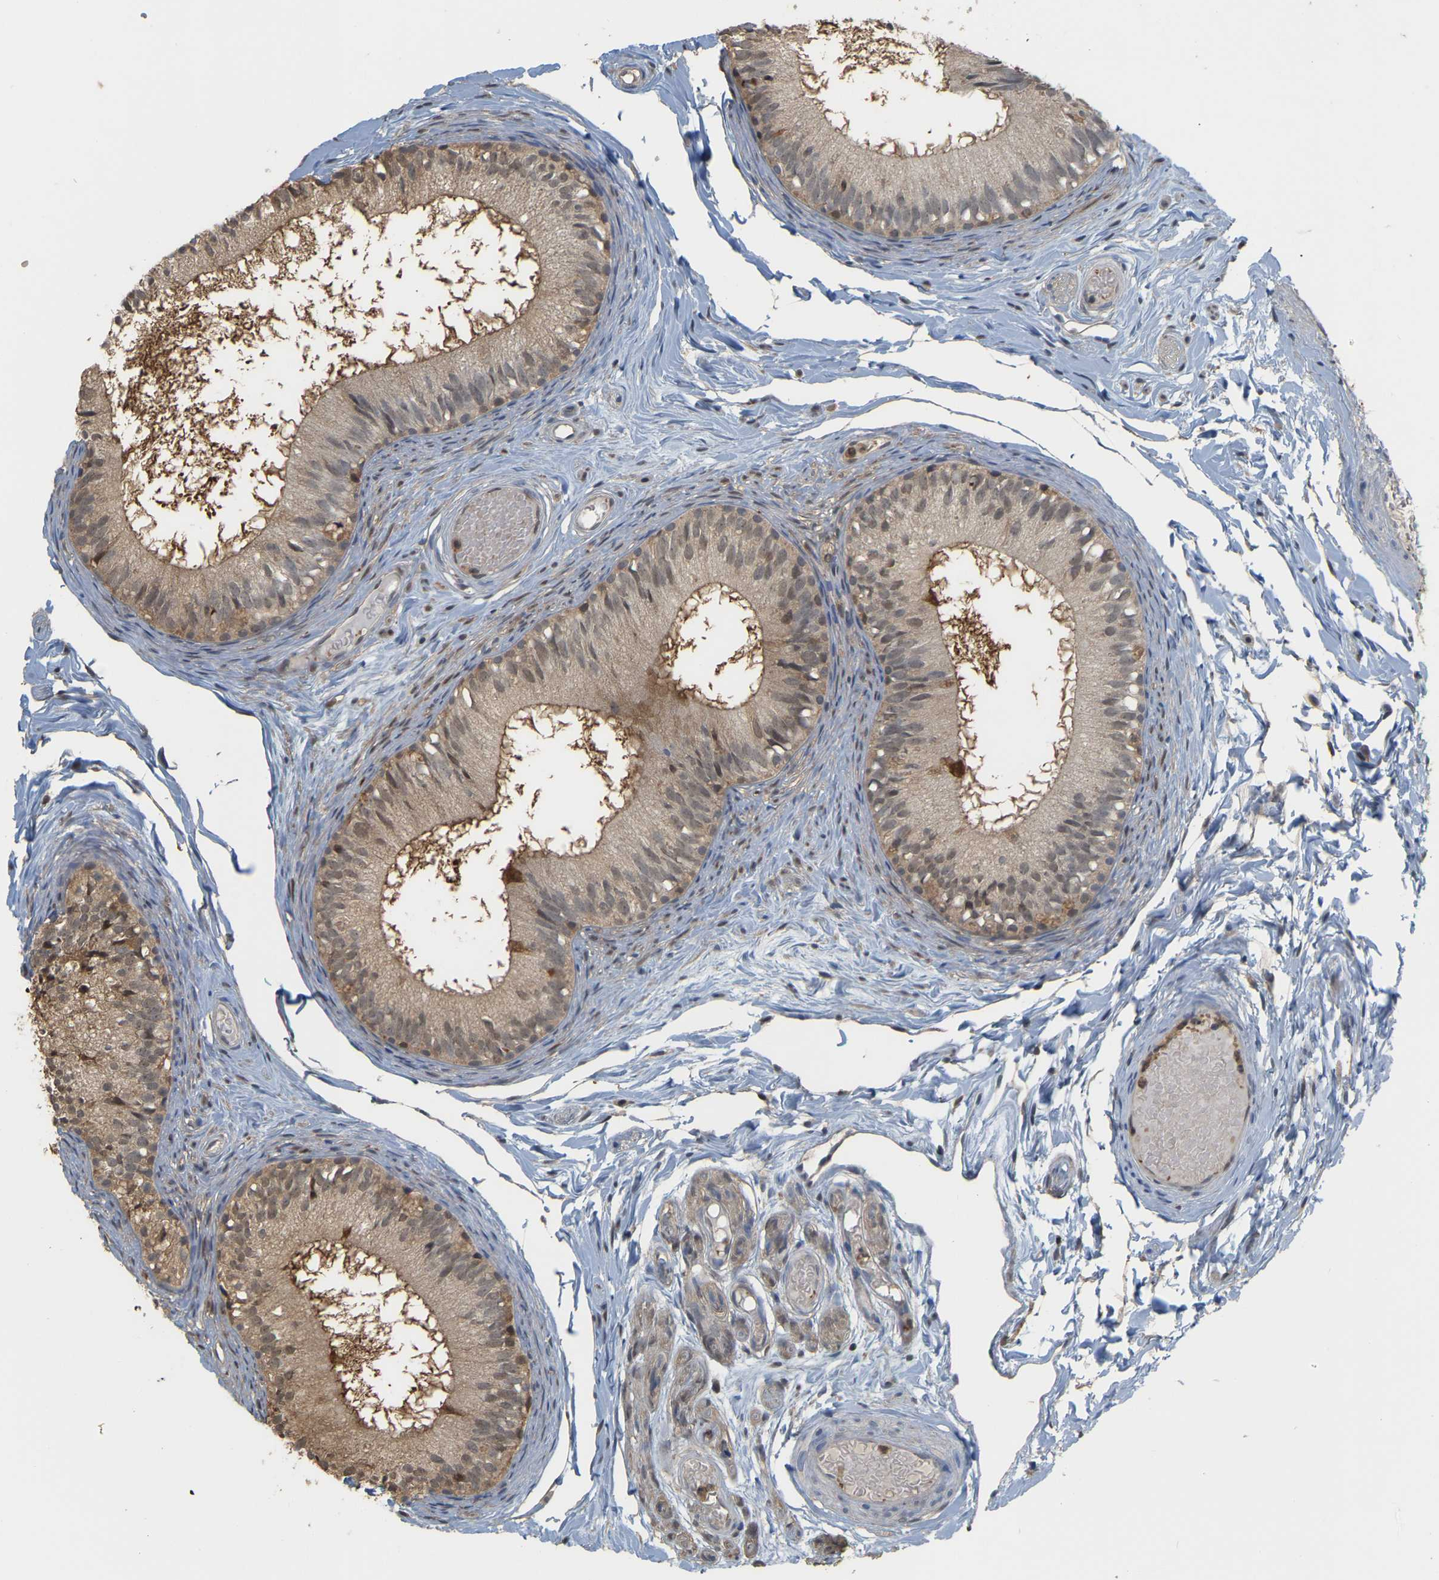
{"staining": {"intensity": "moderate", "quantity": ">75%", "location": "cytoplasmic/membranous"}, "tissue": "epididymis", "cell_type": "Glandular cells", "image_type": "normal", "snomed": [{"axis": "morphology", "description": "Normal tissue, NOS"}, {"axis": "topography", "description": "Epididymis"}], "caption": "Epididymis stained with a brown dye demonstrates moderate cytoplasmic/membranous positive positivity in about >75% of glandular cells.", "gene": "MTPN", "patient": {"sex": "male", "age": 46}}